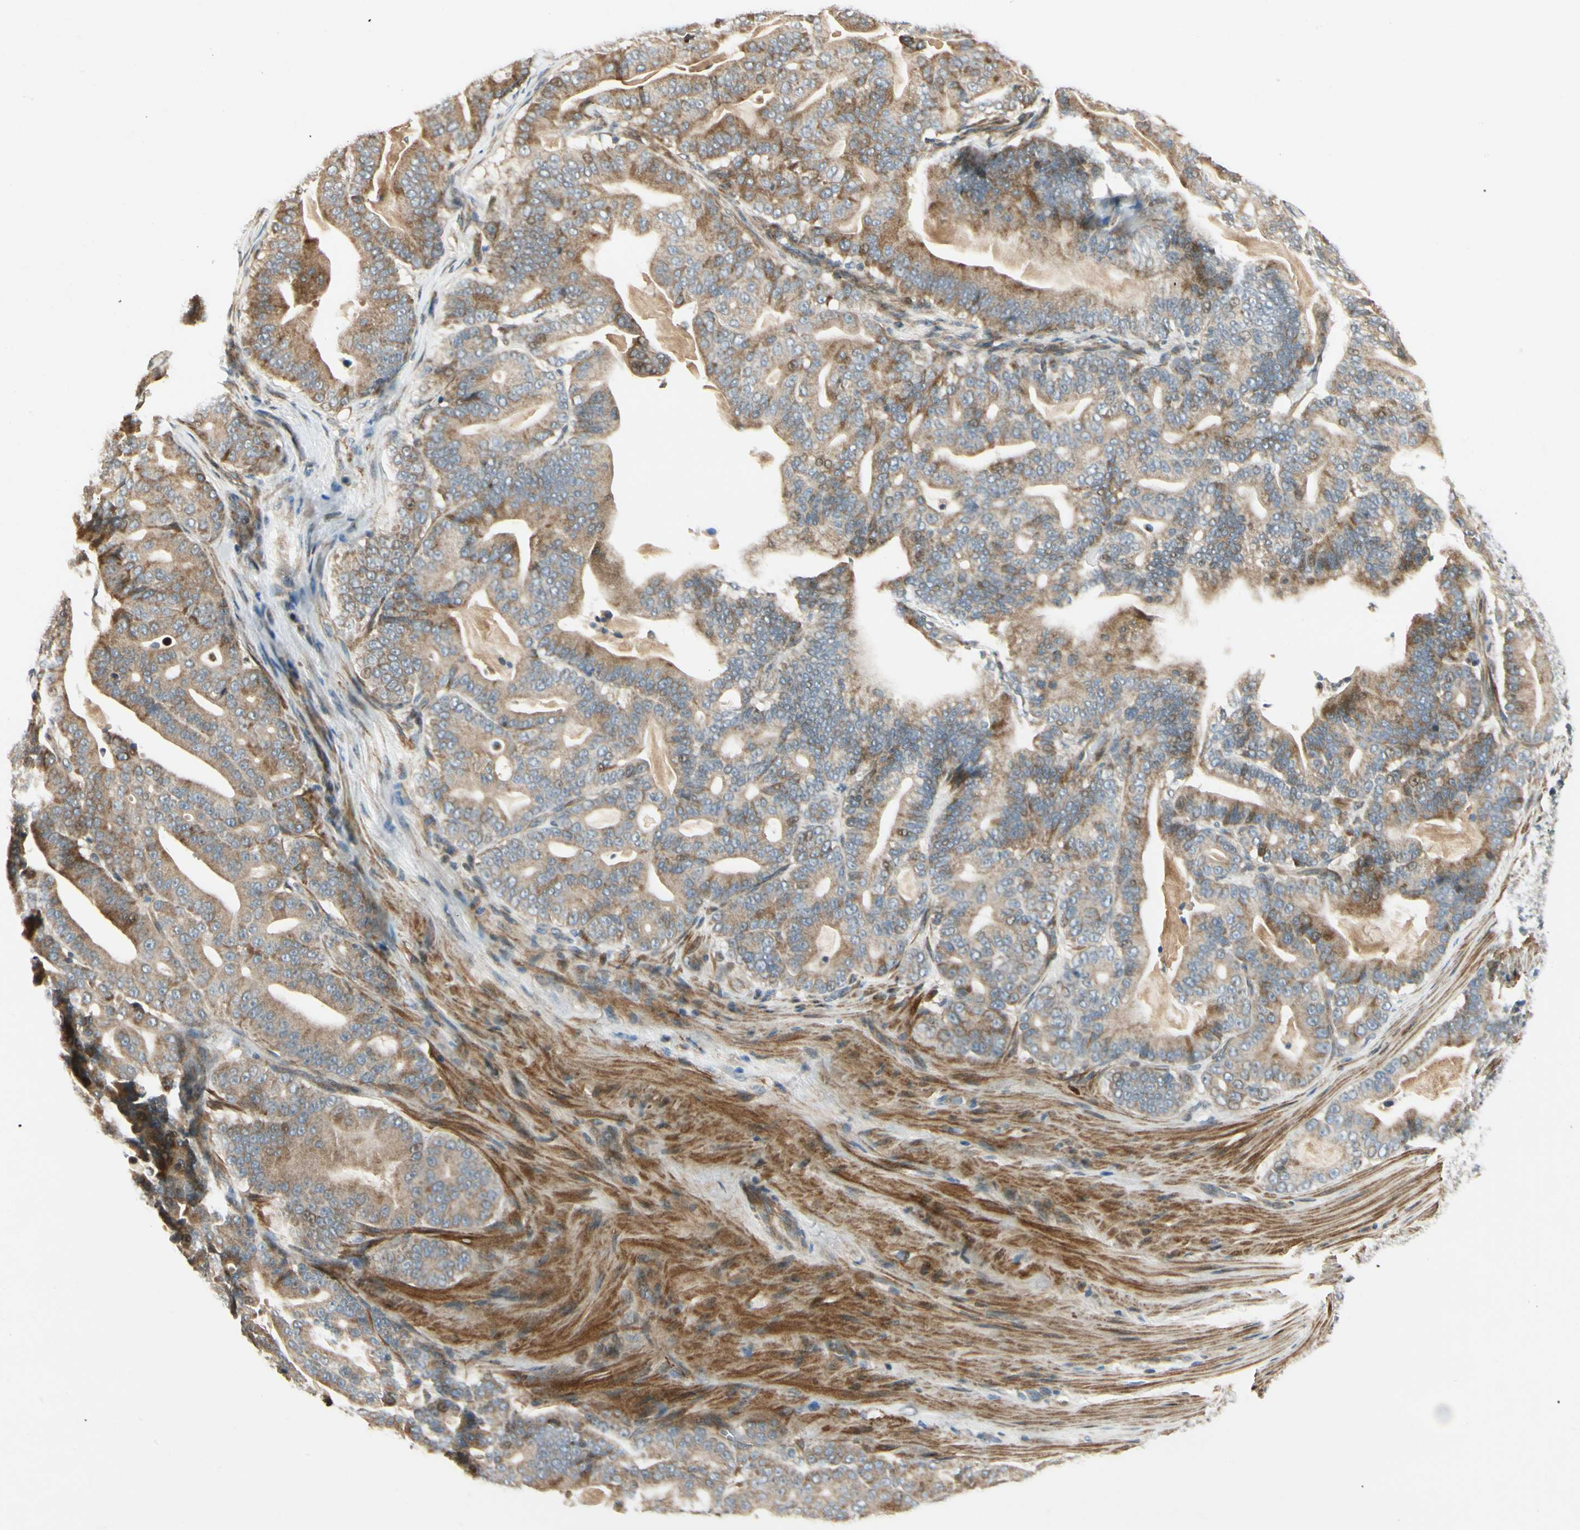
{"staining": {"intensity": "weak", "quantity": ">75%", "location": "cytoplasmic/membranous"}, "tissue": "pancreatic cancer", "cell_type": "Tumor cells", "image_type": "cancer", "snomed": [{"axis": "morphology", "description": "Adenocarcinoma, NOS"}, {"axis": "topography", "description": "Pancreas"}], "caption": "This is a micrograph of IHC staining of adenocarcinoma (pancreatic), which shows weak positivity in the cytoplasmic/membranous of tumor cells.", "gene": "P4HA3", "patient": {"sex": "male", "age": 63}}